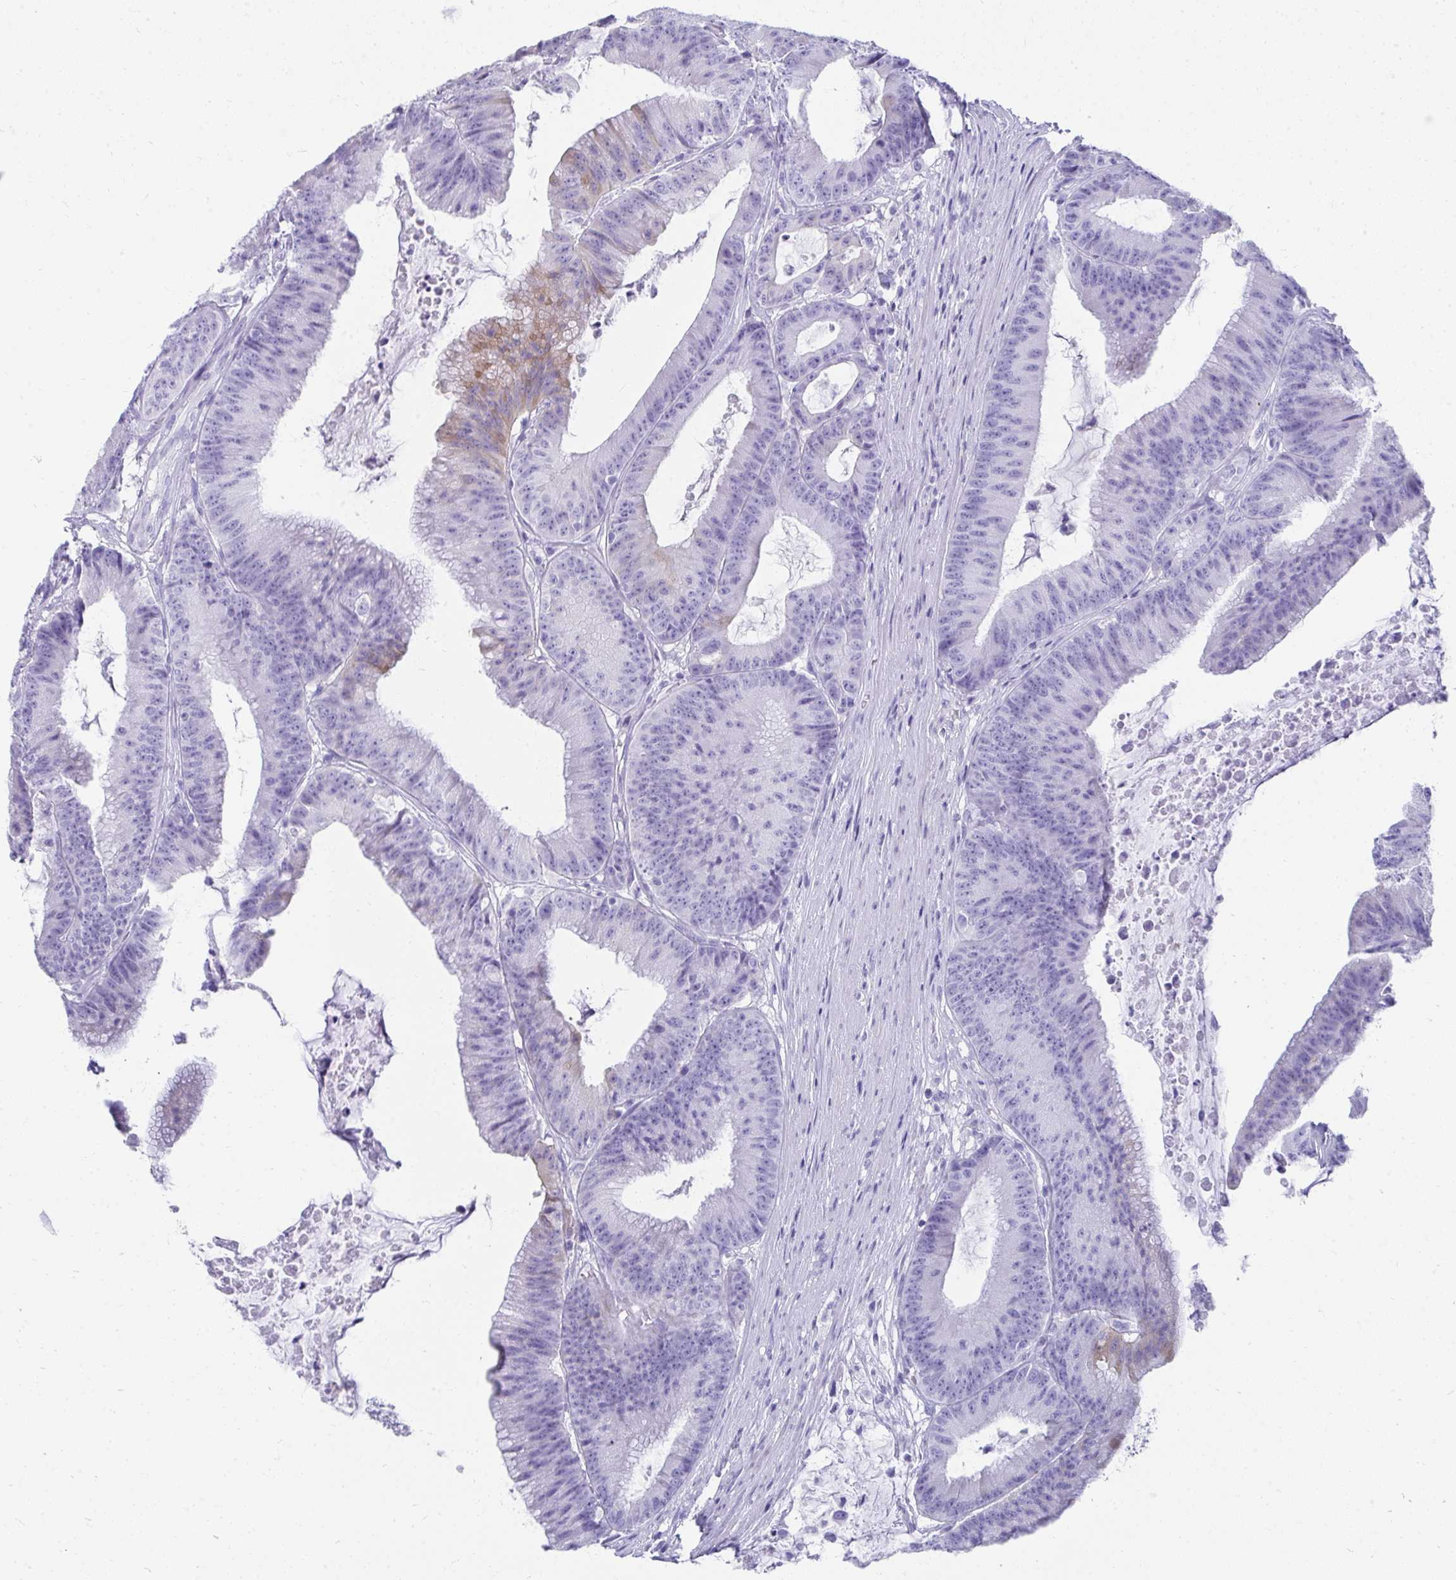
{"staining": {"intensity": "weak", "quantity": "<25%", "location": "cytoplasmic/membranous"}, "tissue": "colorectal cancer", "cell_type": "Tumor cells", "image_type": "cancer", "snomed": [{"axis": "morphology", "description": "Adenocarcinoma, NOS"}, {"axis": "topography", "description": "Colon"}], "caption": "Adenocarcinoma (colorectal) was stained to show a protein in brown. There is no significant staining in tumor cells.", "gene": "SEC14L3", "patient": {"sex": "female", "age": 78}}